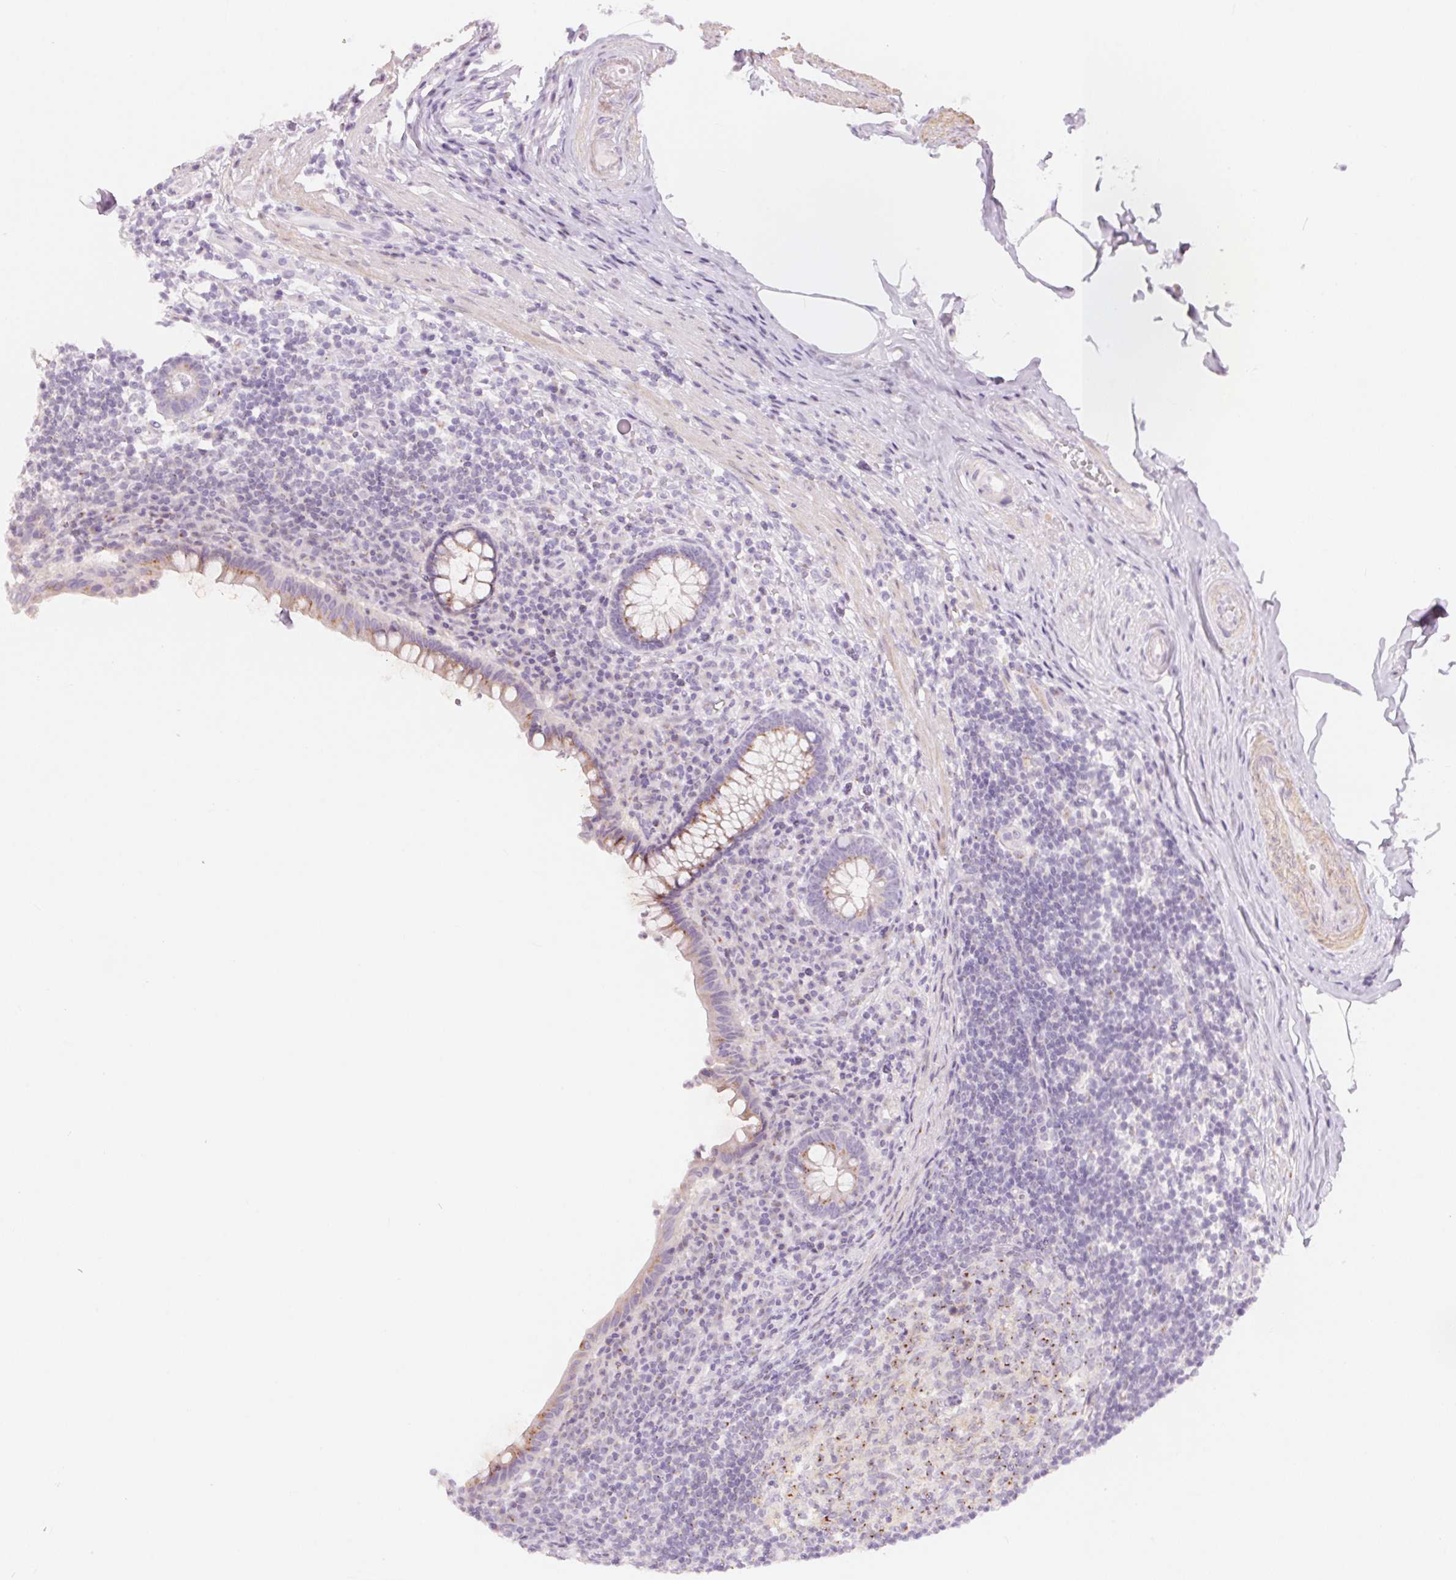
{"staining": {"intensity": "moderate", "quantity": "25%-75%", "location": "cytoplasmic/membranous"}, "tissue": "appendix", "cell_type": "Glandular cells", "image_type": "normal", "snomed": [{"axis": "morphology", "description": "Normal tissue, NOS"}, {"axis": "topography", "description": "Appendix"}], "caption": "Unremarkable appendix exhibits moderate cytoplasmic/membranous staining in about 25%-75% of glandular cells, visualized by immunohistochemistry. Using DAB (3,3'-diaminobenzidine) (brown) and hematoxylin (blue) stains, captured at high magnification using brightfield microscopy.", "gene": "DRAM2", "patient": {"sex": "female", "age": 56}}